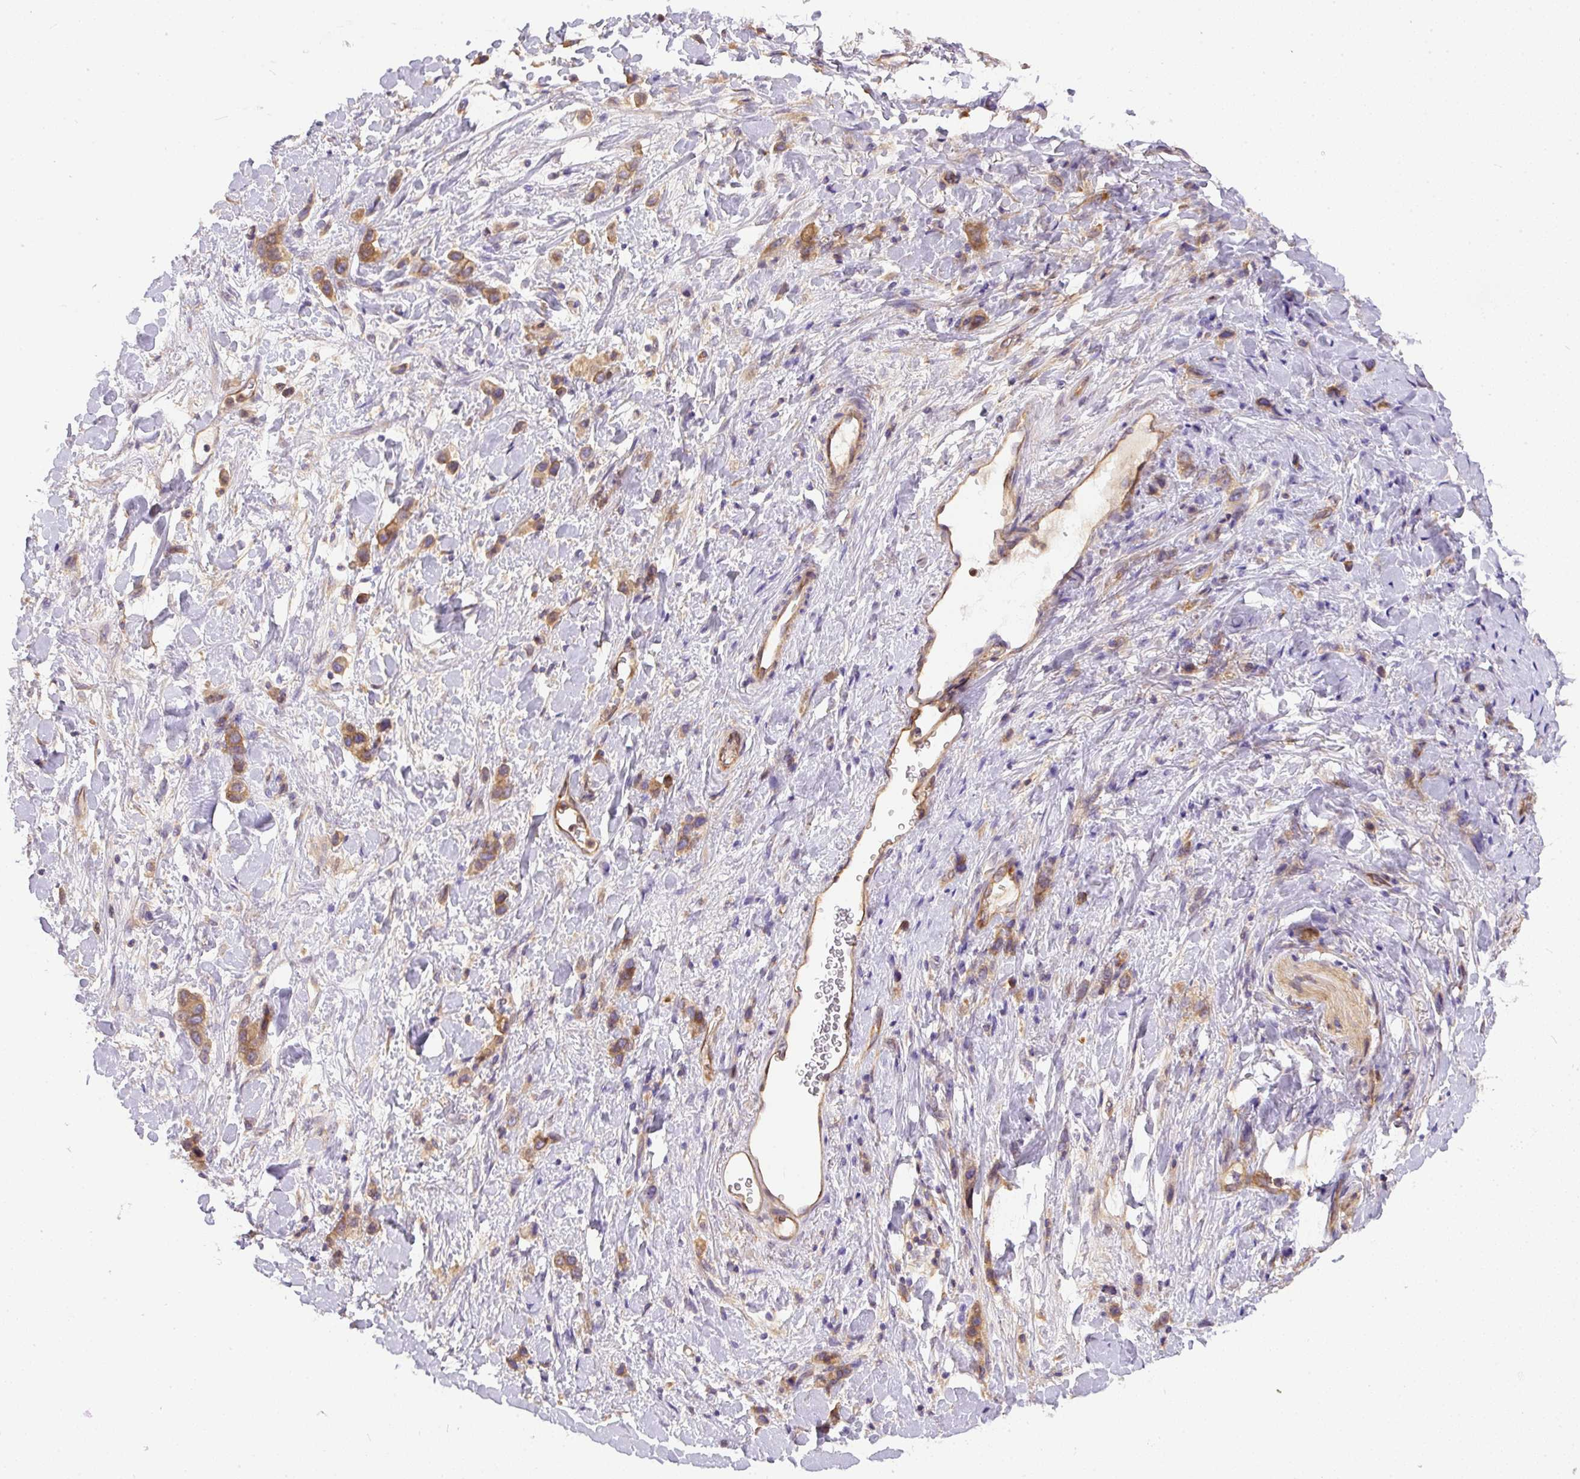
{"staining": {"intensity": "moderate", "quantity": ">75%", "location": "cytoplasmic/membranous"}, "tissue": "stomach cancer", "cell_type": "Tumor cells", "image_type": "cancer", "snomed": [{"axis": "morphology", "description": "Adenocarcinoma, NOS"}, {"axis": "topography", "description": "Stomach"}], "caption": "The image shows immunohistochemical staining of stomach cancer (adenocarcinoma). There is moderate cytoplasmic/membranous positivity is present in about >75% of tumor cells.", "gene": "DAPK1", "patient": {"sex": "female", "age": 65}}